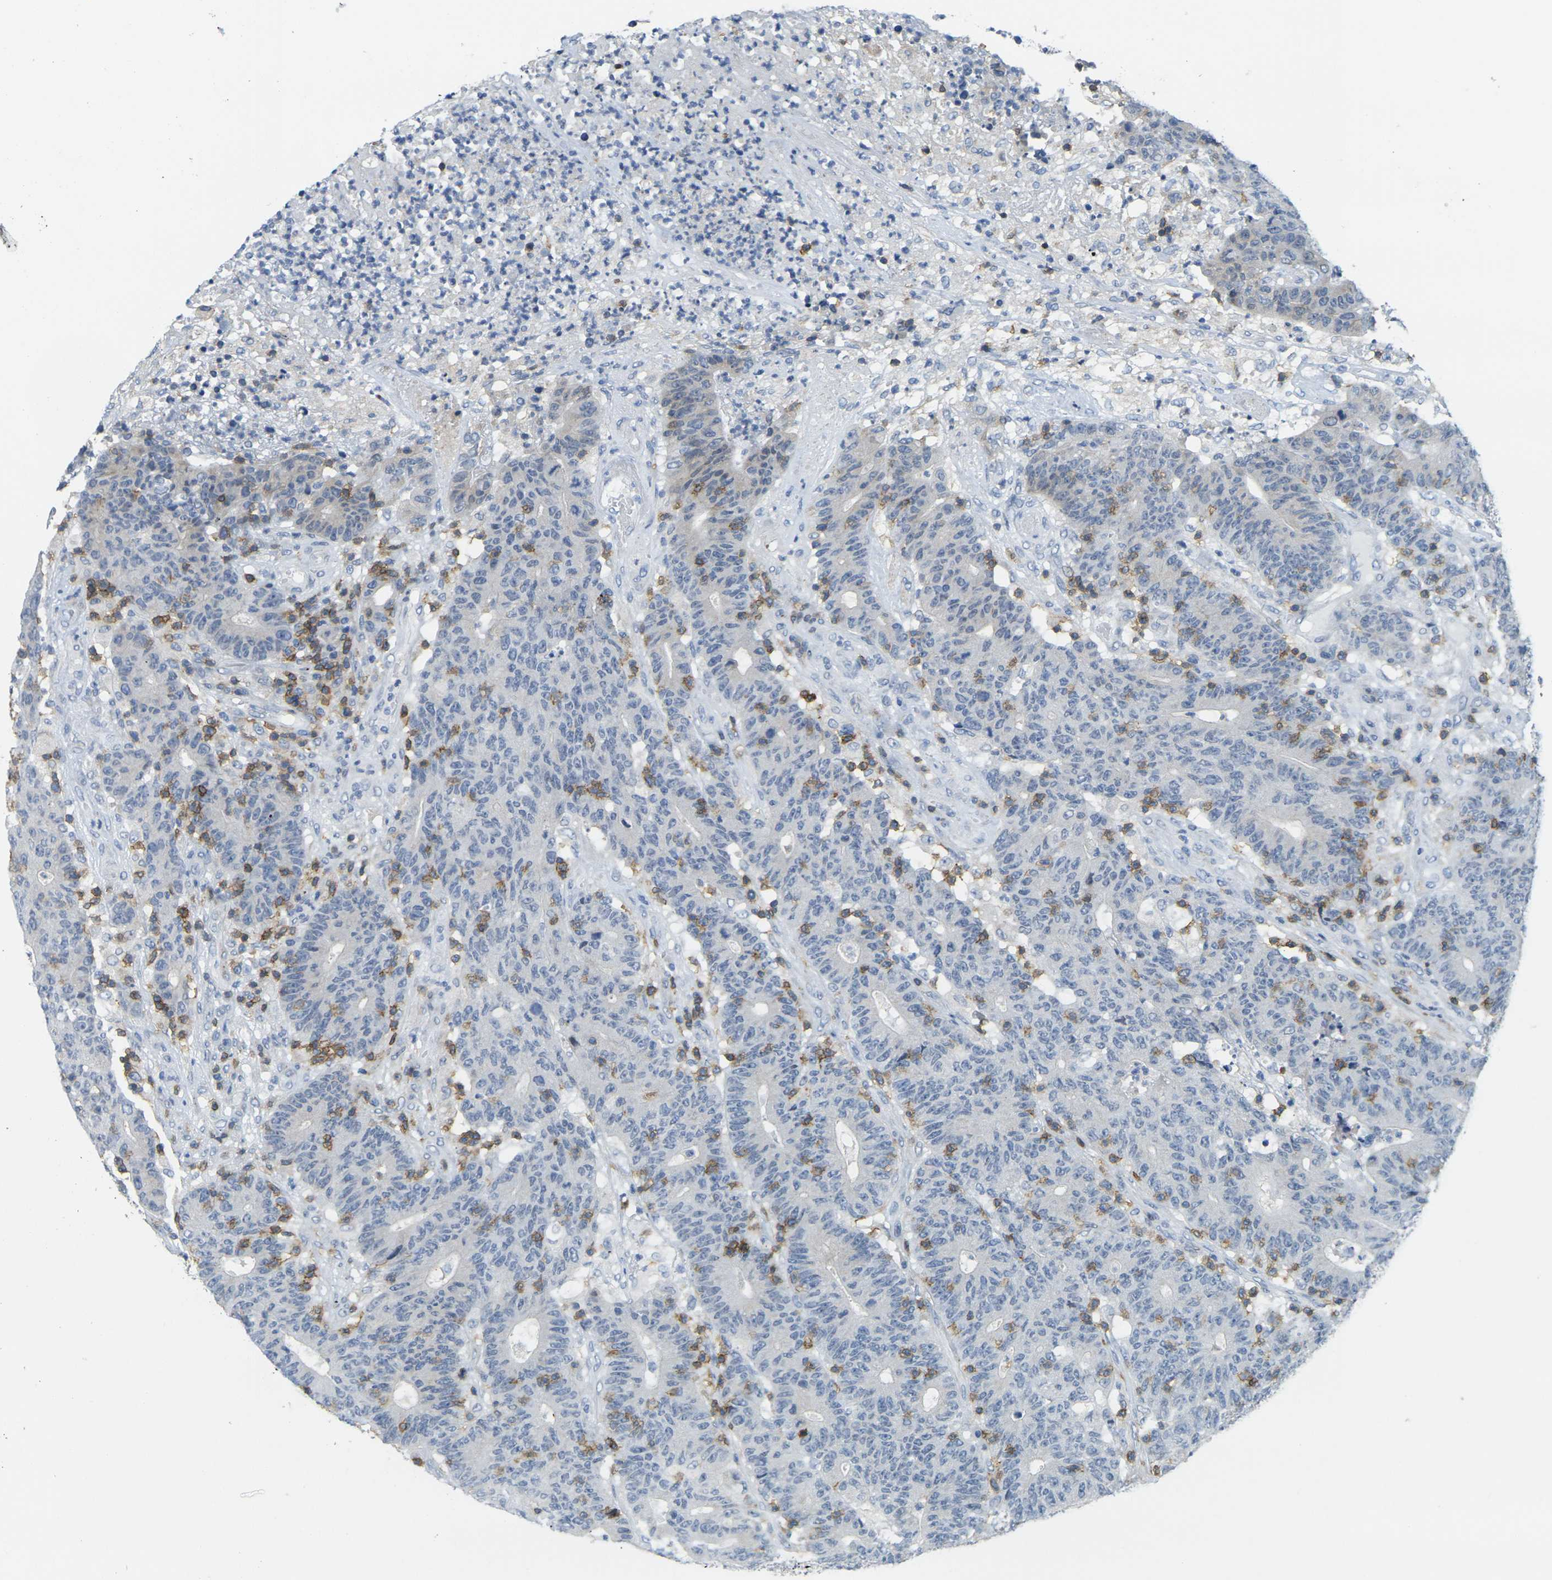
{"staining": {"intensity": "negative", "quantity": "none", "location": "none"}, "tissue": "colorectal cancer", "cell_type": "Tumor cells", "image_type": "cancer", "snomed": [{"axis": "morphology", "description": "Normal tissue, NOS"}, {"axis": "morphology", "description": "Adenocarcinoma, NOS"}, {"axis": "topography", "description": "Colon"}], "caption": "The IHC image has no significant staining in tumor cells of colorectal cancer (adenocarcinoma) tissue.", "gene": "CD3D", "patient": {"sex": "female", "age": 75}}